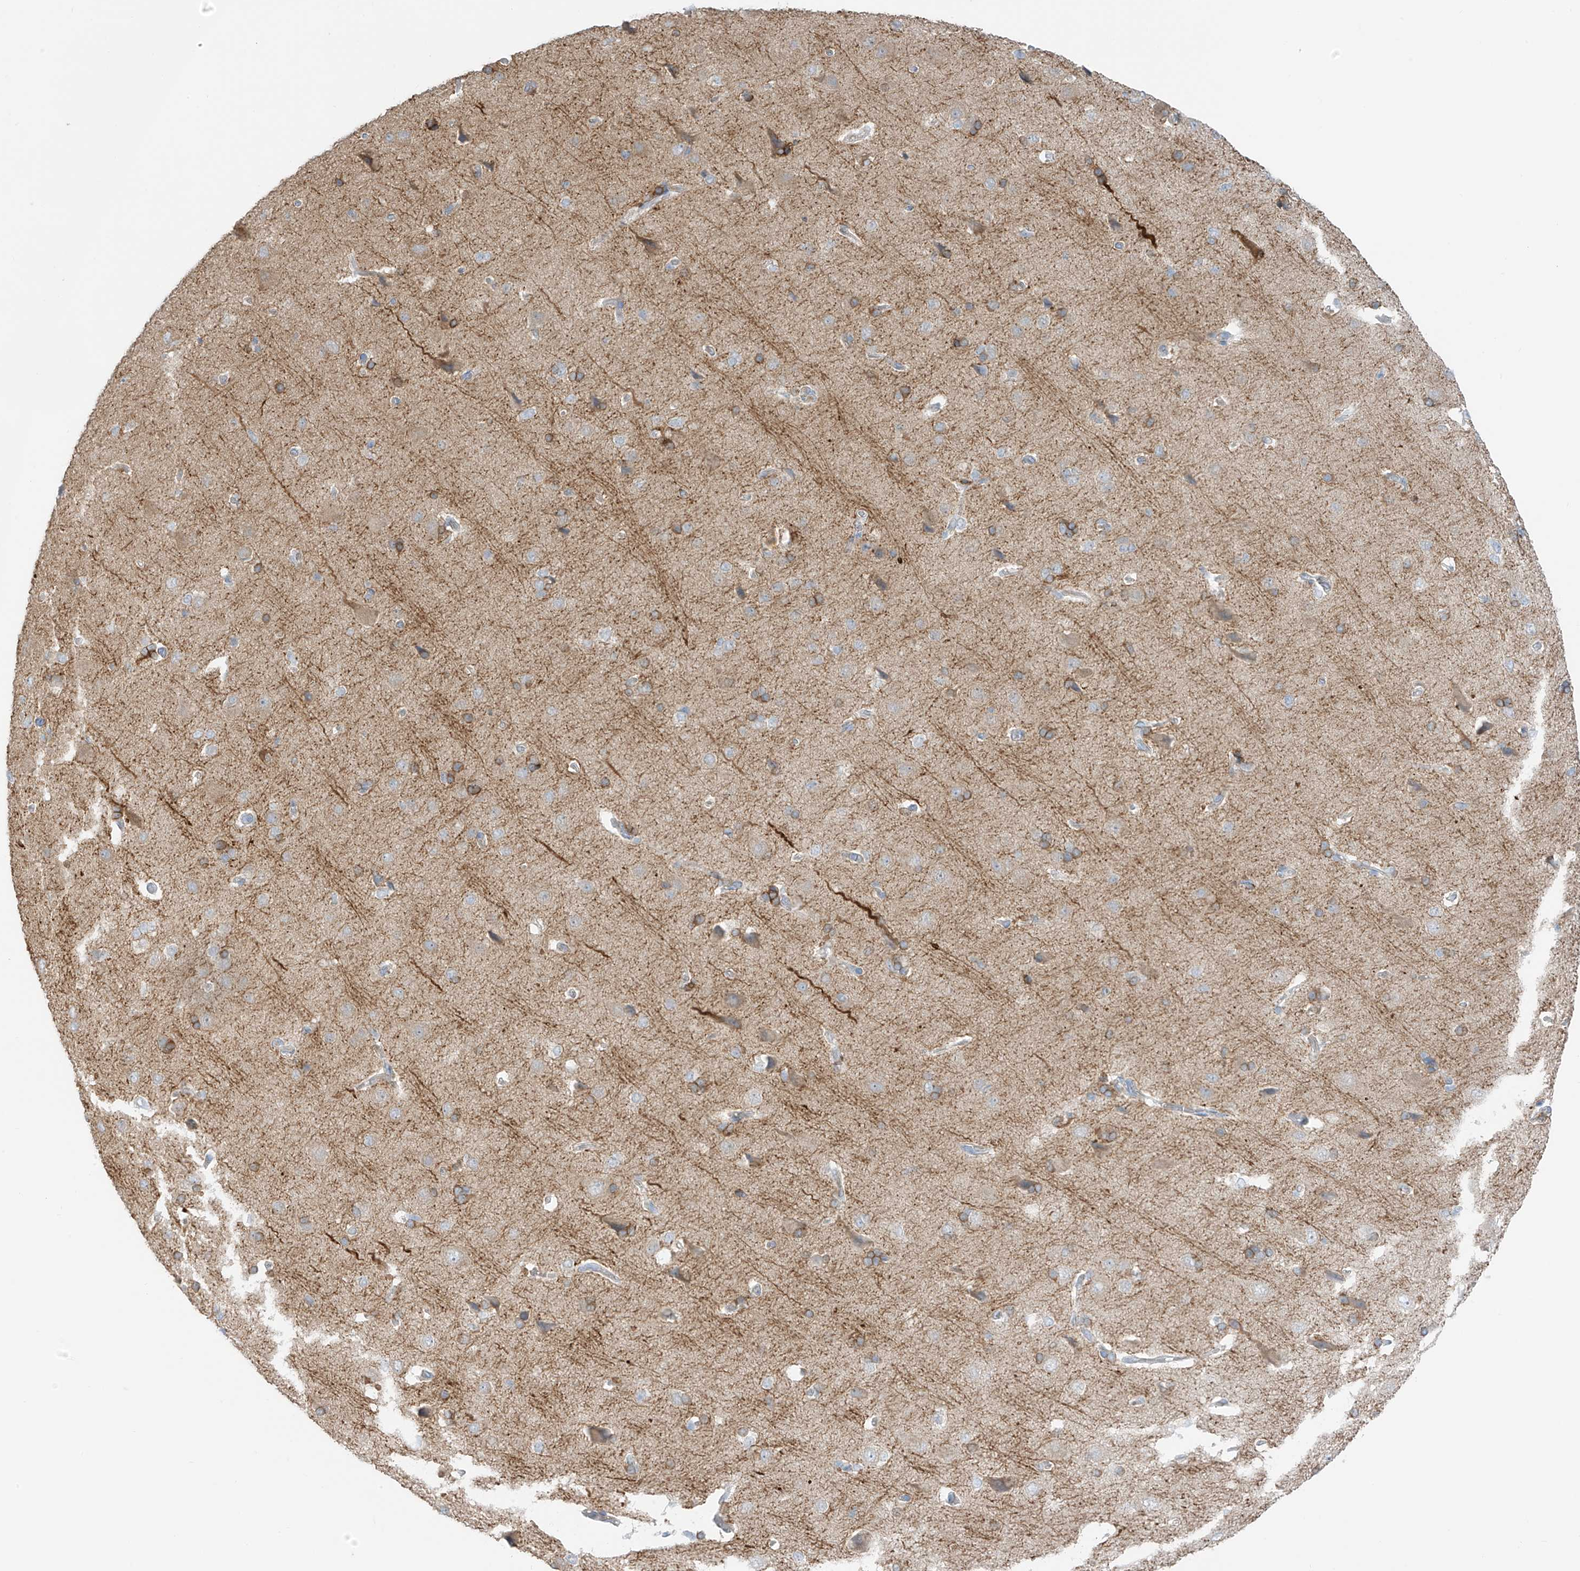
{"staining": {"intensity": "negative", "quantity": "none", "location": "none"}, "tissue": "cerebral cortex", "cell_type": "Endothelial cells", "image_type": "normal", "snomed": [{"axis": "morphology", "description": "Normal tissue, NOS"}, {"axis": "topography", "description": "Cerebral cortex"}], "caption": "This is a histopathology image of immunohistochemistry staining of unremarkable cerebral cortex, which shows no positivity in endothelial cells.", "gene": "NALCN", "patient": {"sex": "male", "age": 62}}